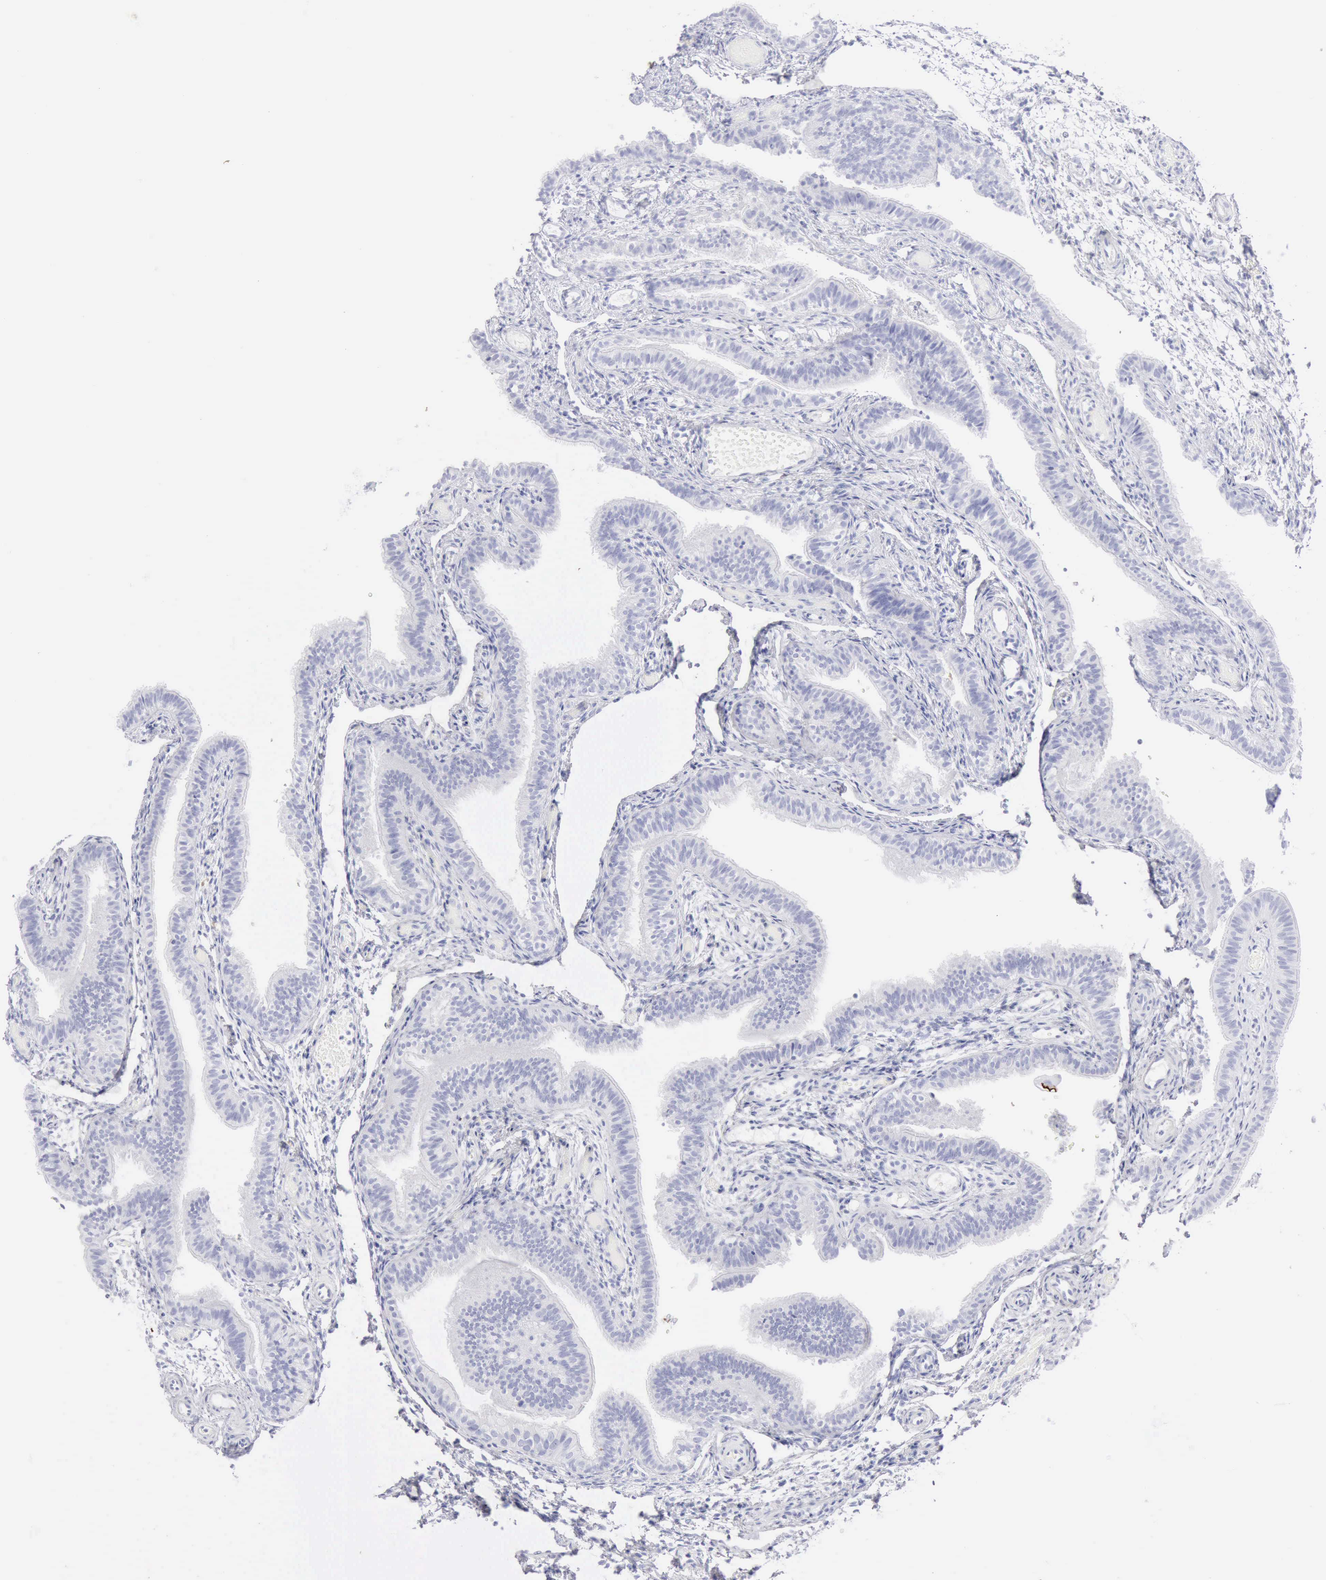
{"staining": {"intensity": "negative", "quantity": "none", "location": "none"}, "tissue": "fallopian tube", "cell_type": "Glandular cells", "image_type": "normal", "snomed": [{"axis": "morphology", "description": "Normal tissue, NOS"}, {"axis": "morphology", "description": "Dermoid, NOS"}, {"axis": "topography", "description": "Fallopian tube"}], "caption": "Immunohistochemical staining of normal fallopian tube demonstrates no significant staining in glandular cells. (Stains: DAB (3,3'-diaminobenzidine) immunohistochemistry with hematoxylin counter stain, Microscopy: brightfield microscopy at high magnification).", "gene": "KRT10", "patient": {"sex": "female", "age": 33}}